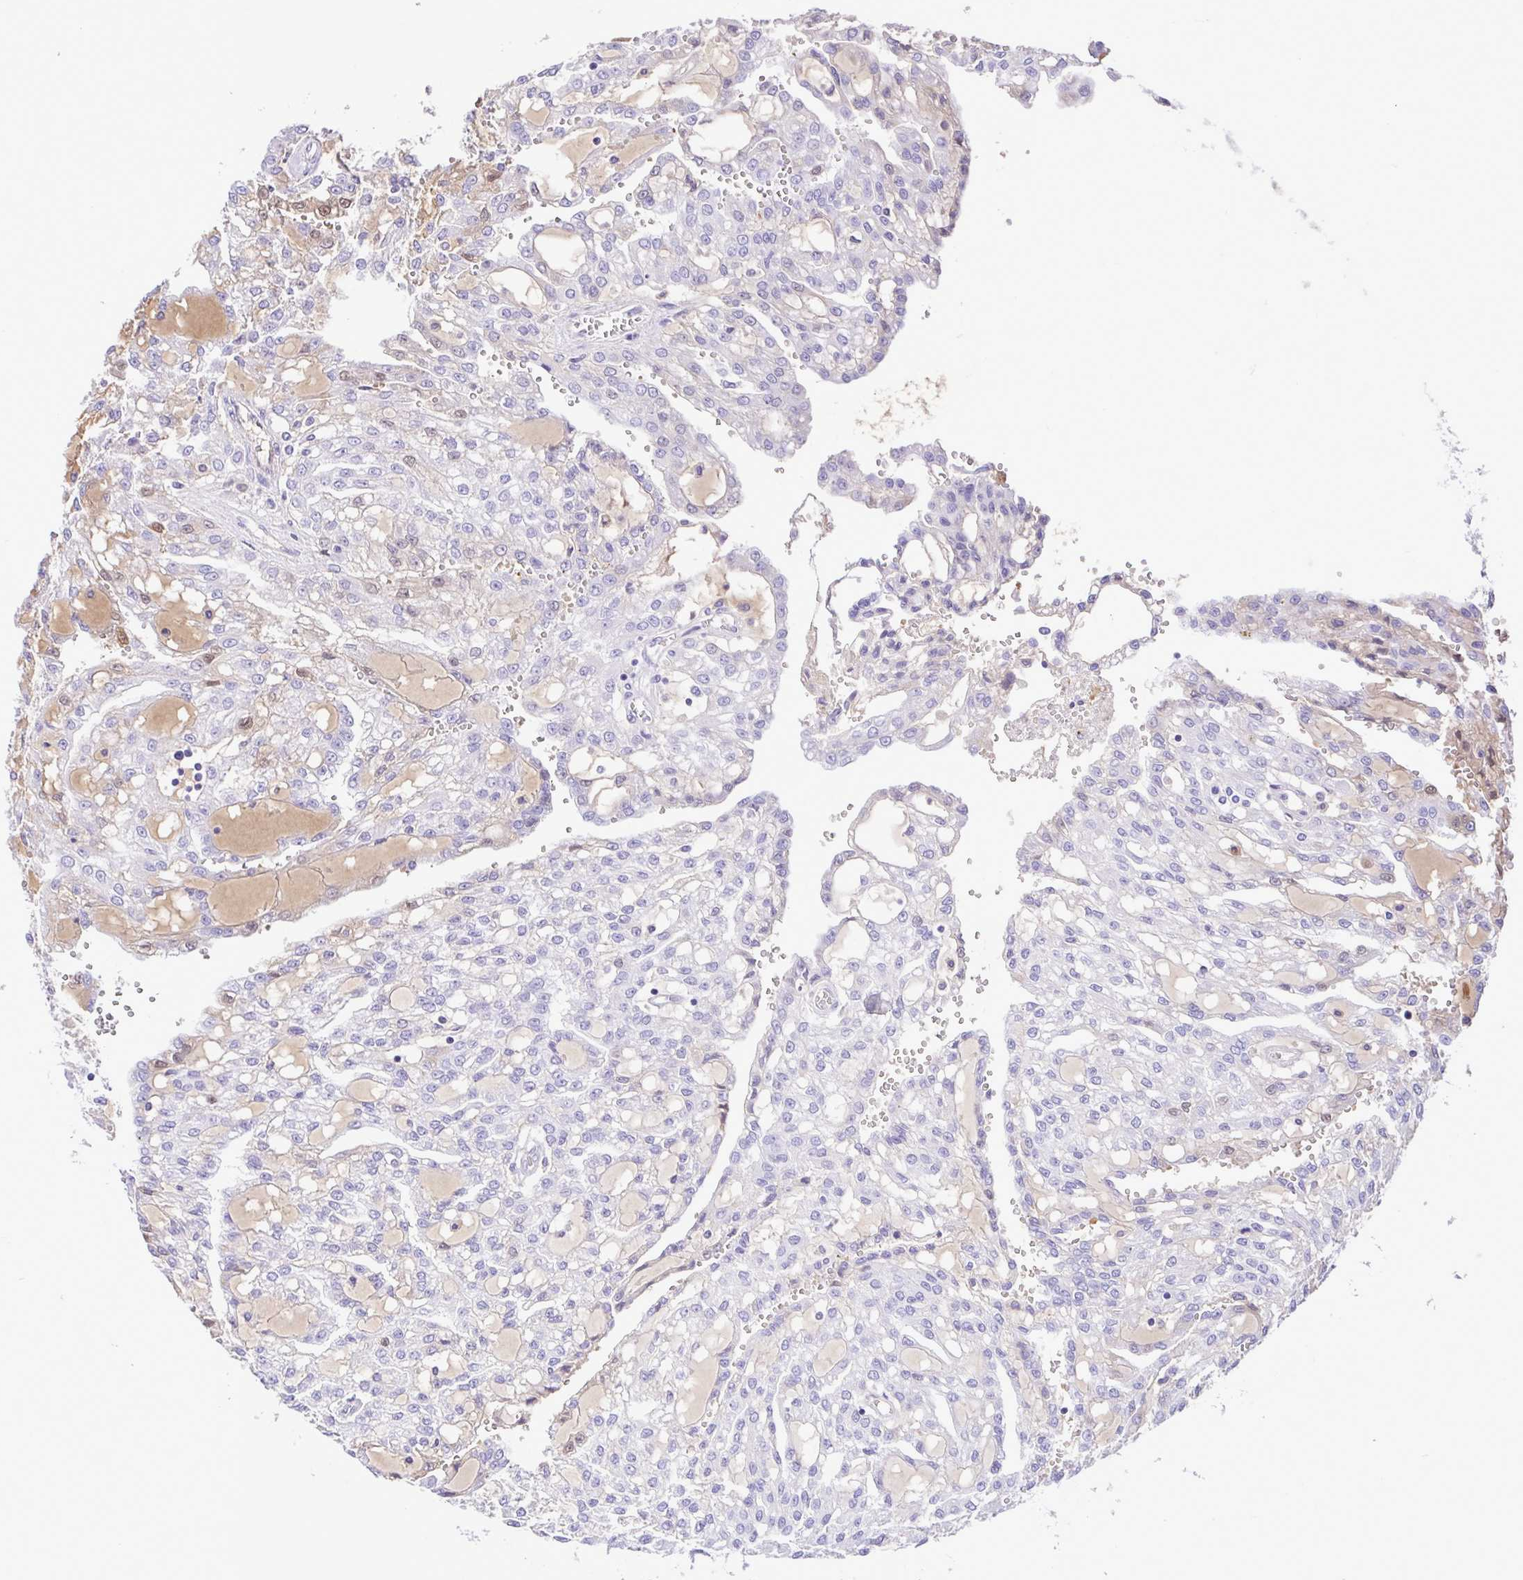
{"staining": {"intensity": "negative", "quantity": "none", "location": "none"}, "tissue": "renal cancer", "cell_type": "Tumor cells", "image_type": "cancer", "snomed": [{"axis": "morphology", "description": "Adenocarcinoma, NOS"}, {"axis": "topography", "description": "Kidney"}], "caption": "Protein analysis of renal adenocarcinoma exhibits no significant staining in tumor cells.", "gene": "IGFL1", "patient": {"sex": "male", "age": 63}}